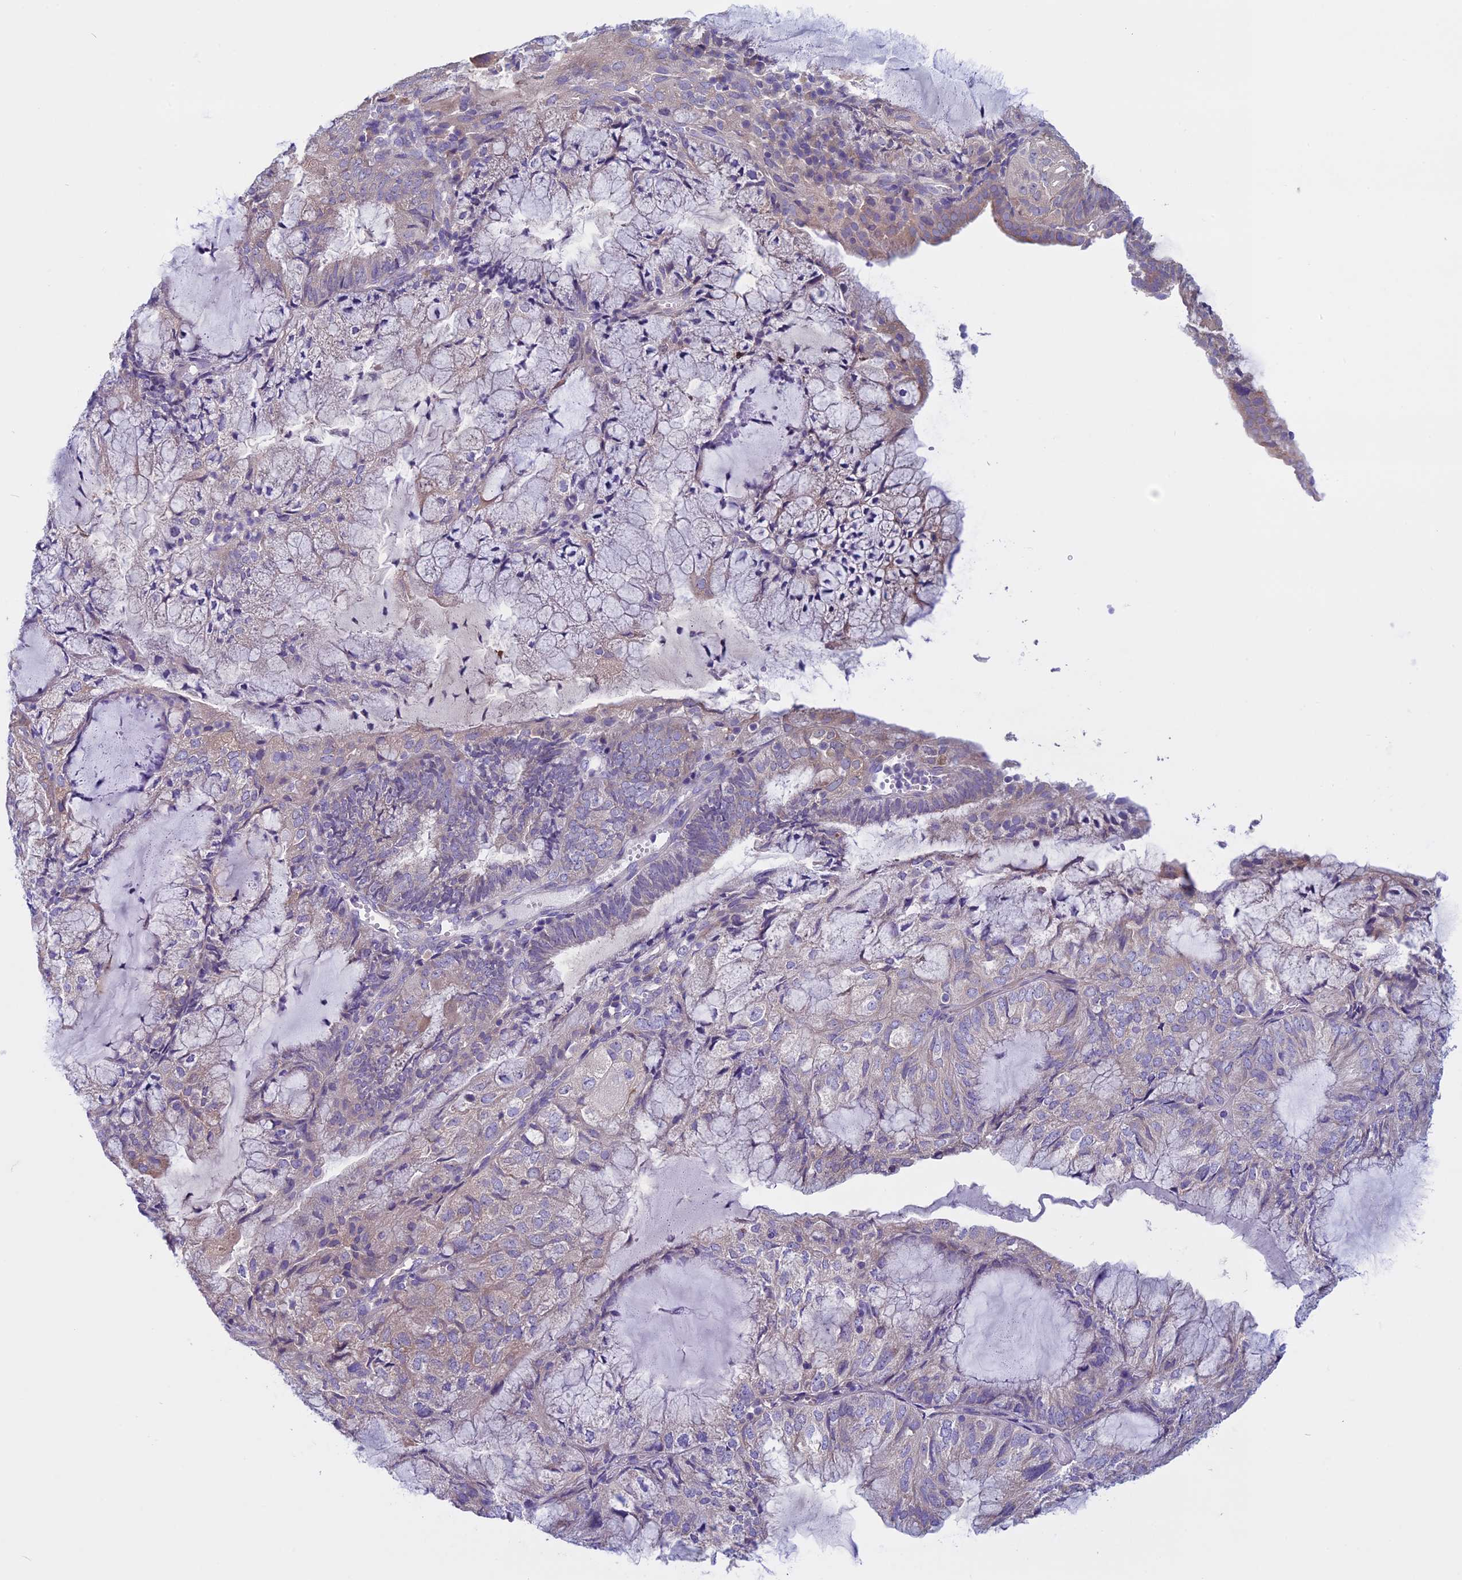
{"staining": {"intensity": "weak", "quantity": "<25%", "location": "cytoplasmic/membranous"}, "tissue": "endometrial cancer", "cell_type": "Tumor cells", "image_type": "cancer", "snomed": [{"axis": "morphology", "description": "Adenocarcinoma, NOS"}, {"axis": "topography", "description": "Endometrium"}], "caption": "There is no significant staining in tumor cells of endometrial adenocarcinoma.", "gene": "DCTN5", "patient": {"sex": "female", "age": 81}}